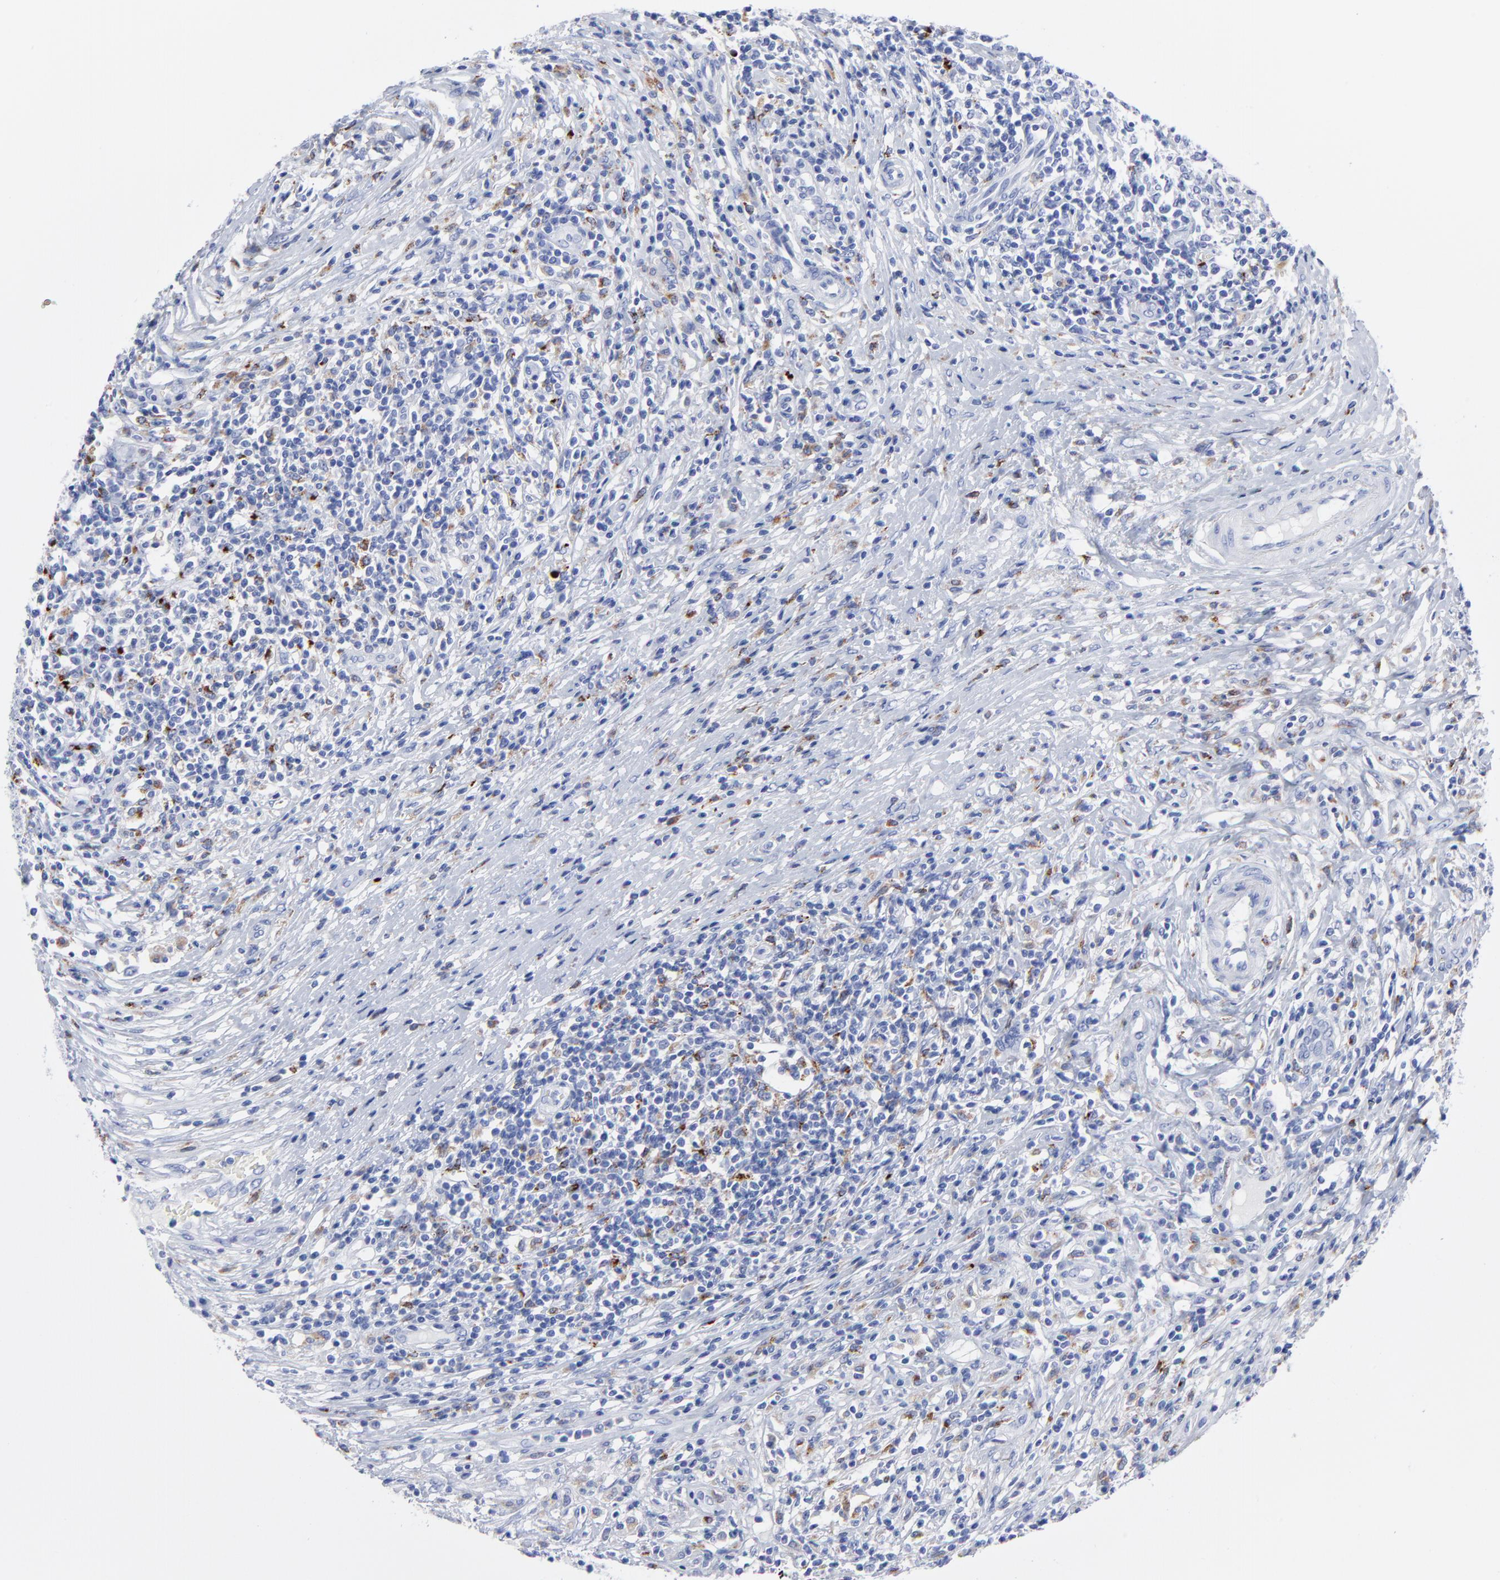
{"staining": {"intensity": "weak", "quantity": "<25%", "location": "cytoplasmic/membranous"}, "tissue": "lymphoma", "cell_type": "Tumor cells", "image_type": "cancer", "snomed": [{"axis": "morphology", "description": "Malignant lymphoma, non-Hodgkin's type, High grade"}, {"axis": "topography", "description": "Lymph node"}], "caption": "Immunohistochemical staining of high-grade malignant lymphoma, non-Hodgkin's type reveals no significant staining in tumor cells. (Brightfield microscopy of DAB immunohistochemistry at high magnification).", "gene": "CPVL", "patient": {"sex": "female", "age": 84}}